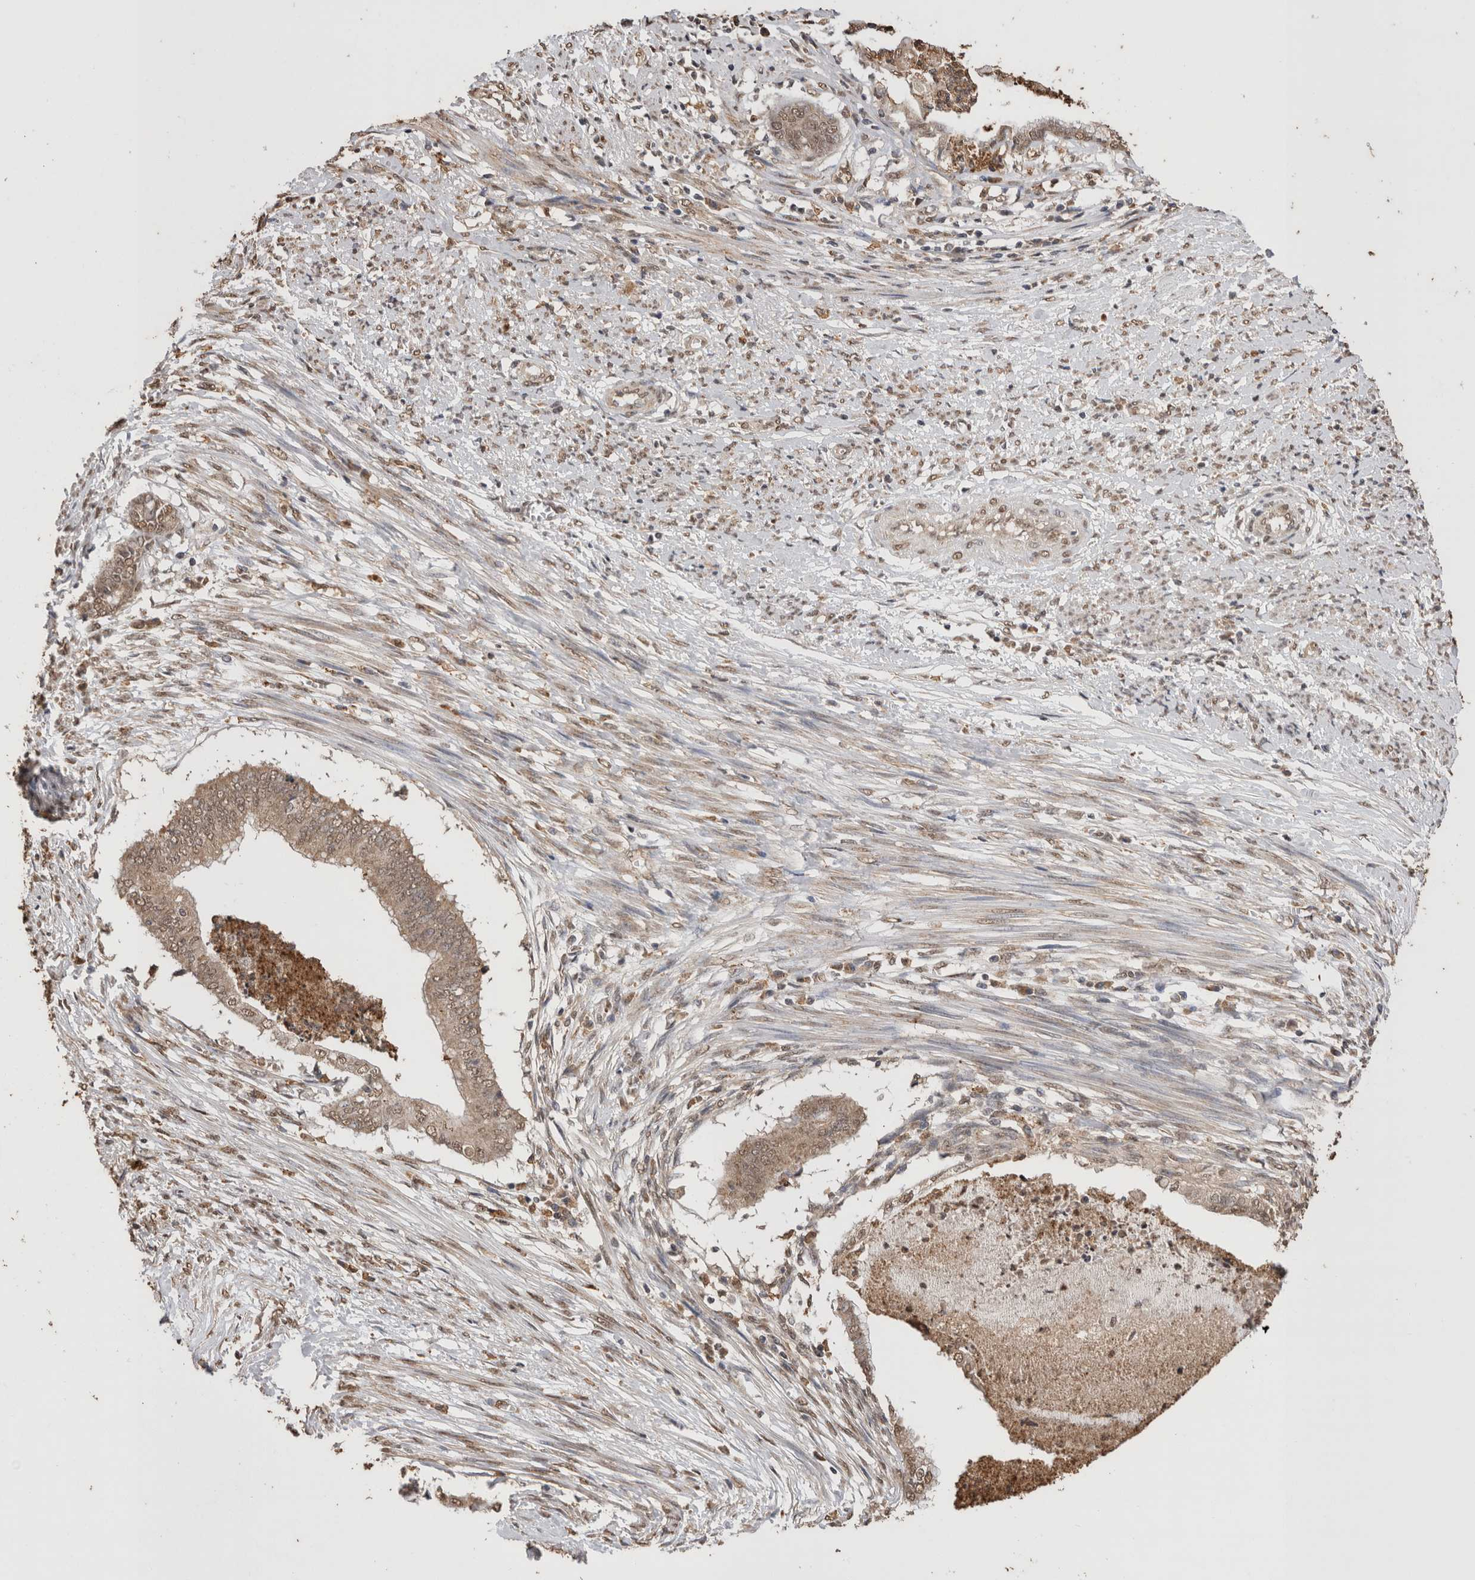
{"staining": {"intensity": "weak", "quantity": ">75%", "location": "cytoplasmic/membranous,nuclear"}, "tissue": "endometrial cancer", "cell_type": "Tumor cells", "image_type": "cancer", "snomed": [{"axis": "morphology", "description": "Necrosis, NOS"}, {"axis": "morphology", "description": "Adenocarcinoma, NOS"}, {"axis": "topography", "description": "Endometrium"}], "caption": "Immunohistochemical staining of human adenocarcinoma (endometrial) displays low levels of weak cytoplasmic/membranous and nuclear positivity in about >75% of tumor cells.", "gene": "GRK5", "patient": {"sex": "female", "age": 79}}